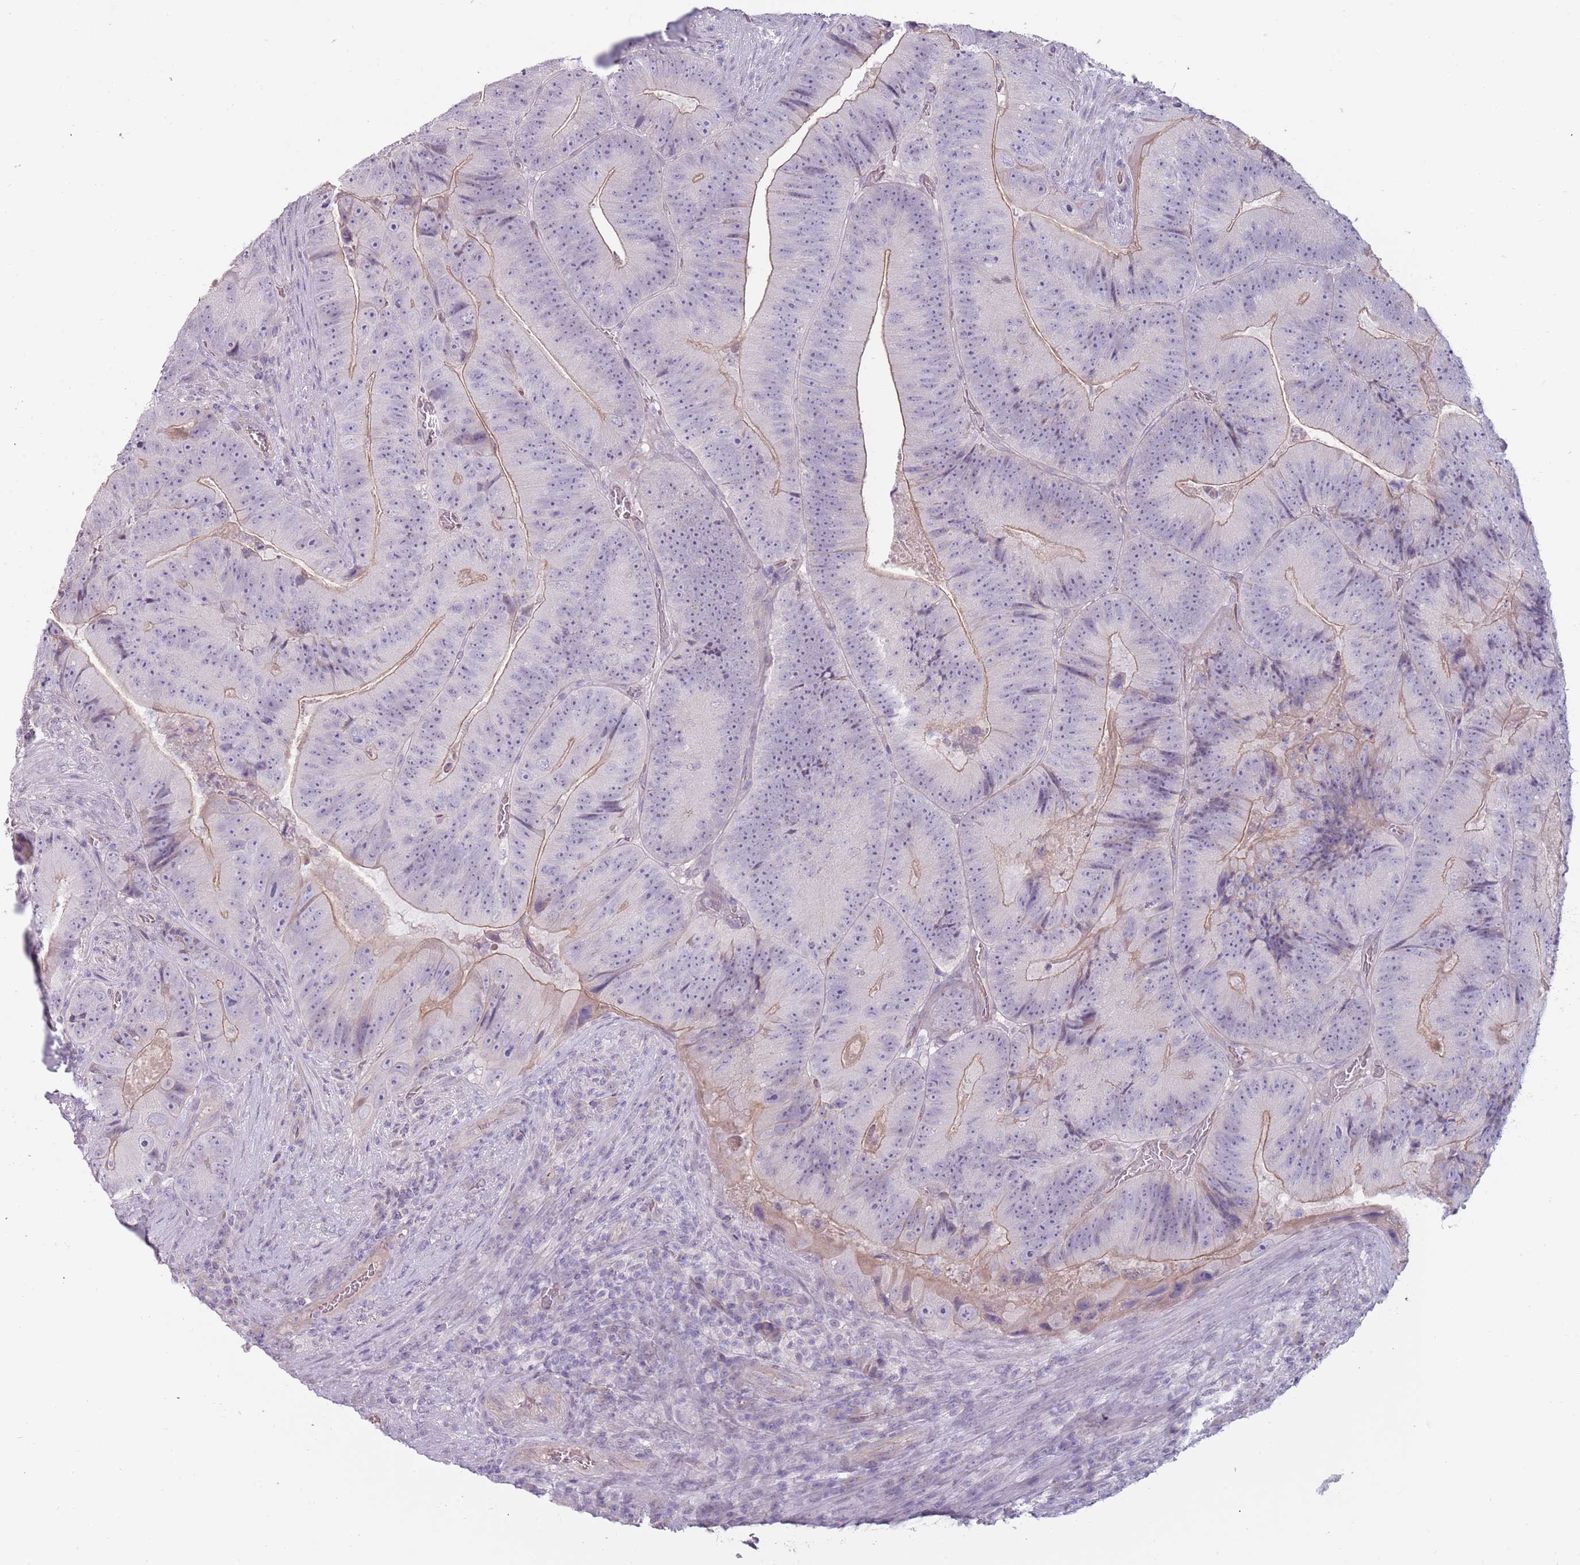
{"staining": {"intensity": "negative", "quantity": "none", "location": "none"}, "tissue": "colorectal cancer", "cell_type": "Tumor cells", "image_type": "cancer", "snomed": [{"axis": "morphology", "description": "Adenocarcinoma, NOS"}, {"axis": "topography", "description": "Colon"}], "caption": "A micrograph of human colorectal cancer (adenocarcinoma) is negative for staining in tumor cells. (DAB immunohistochemistry with hematoxylin counter stain).", "gene": "RFX2", "patient": {"sex": "female", "age": 86}}